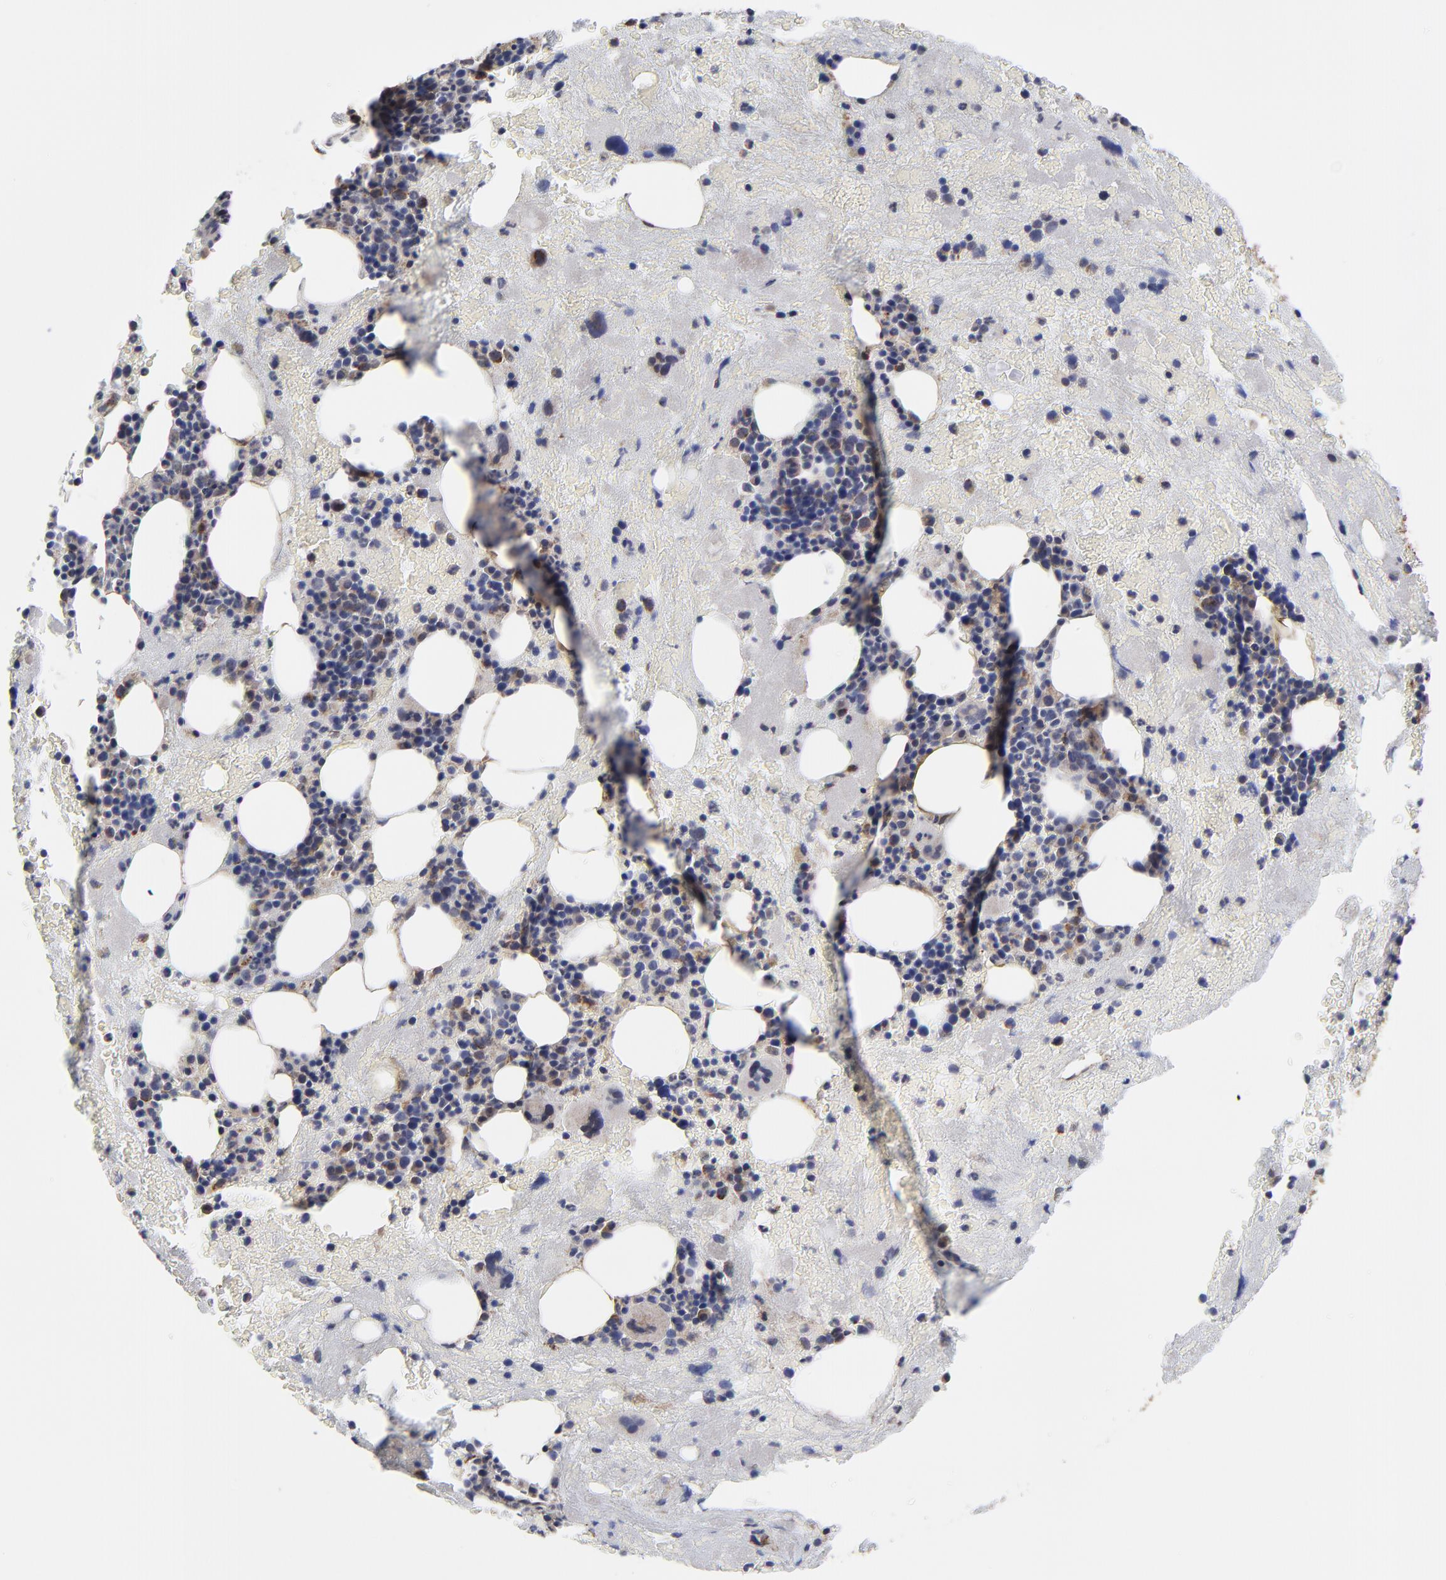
{"staining": {"intensity": "weak", "quantity": "<25%", "location": "cytoplasmic/membranous"}, "tissue": "bone marrow", "cell_type": "Hematopoietic cells", "image_type": "normal", "snomed": [{"axis": "morphology", "description": "Normal tissue, NOS"}, {"axis": "topography", "description": "Bone marrow"}], "caption": "This is a image of IHC staining of normal bone marrow, which shows no expression in hematopoietic cells.", "gene": "ZNF550", "patient": {"sex": "male", "age": 76}}